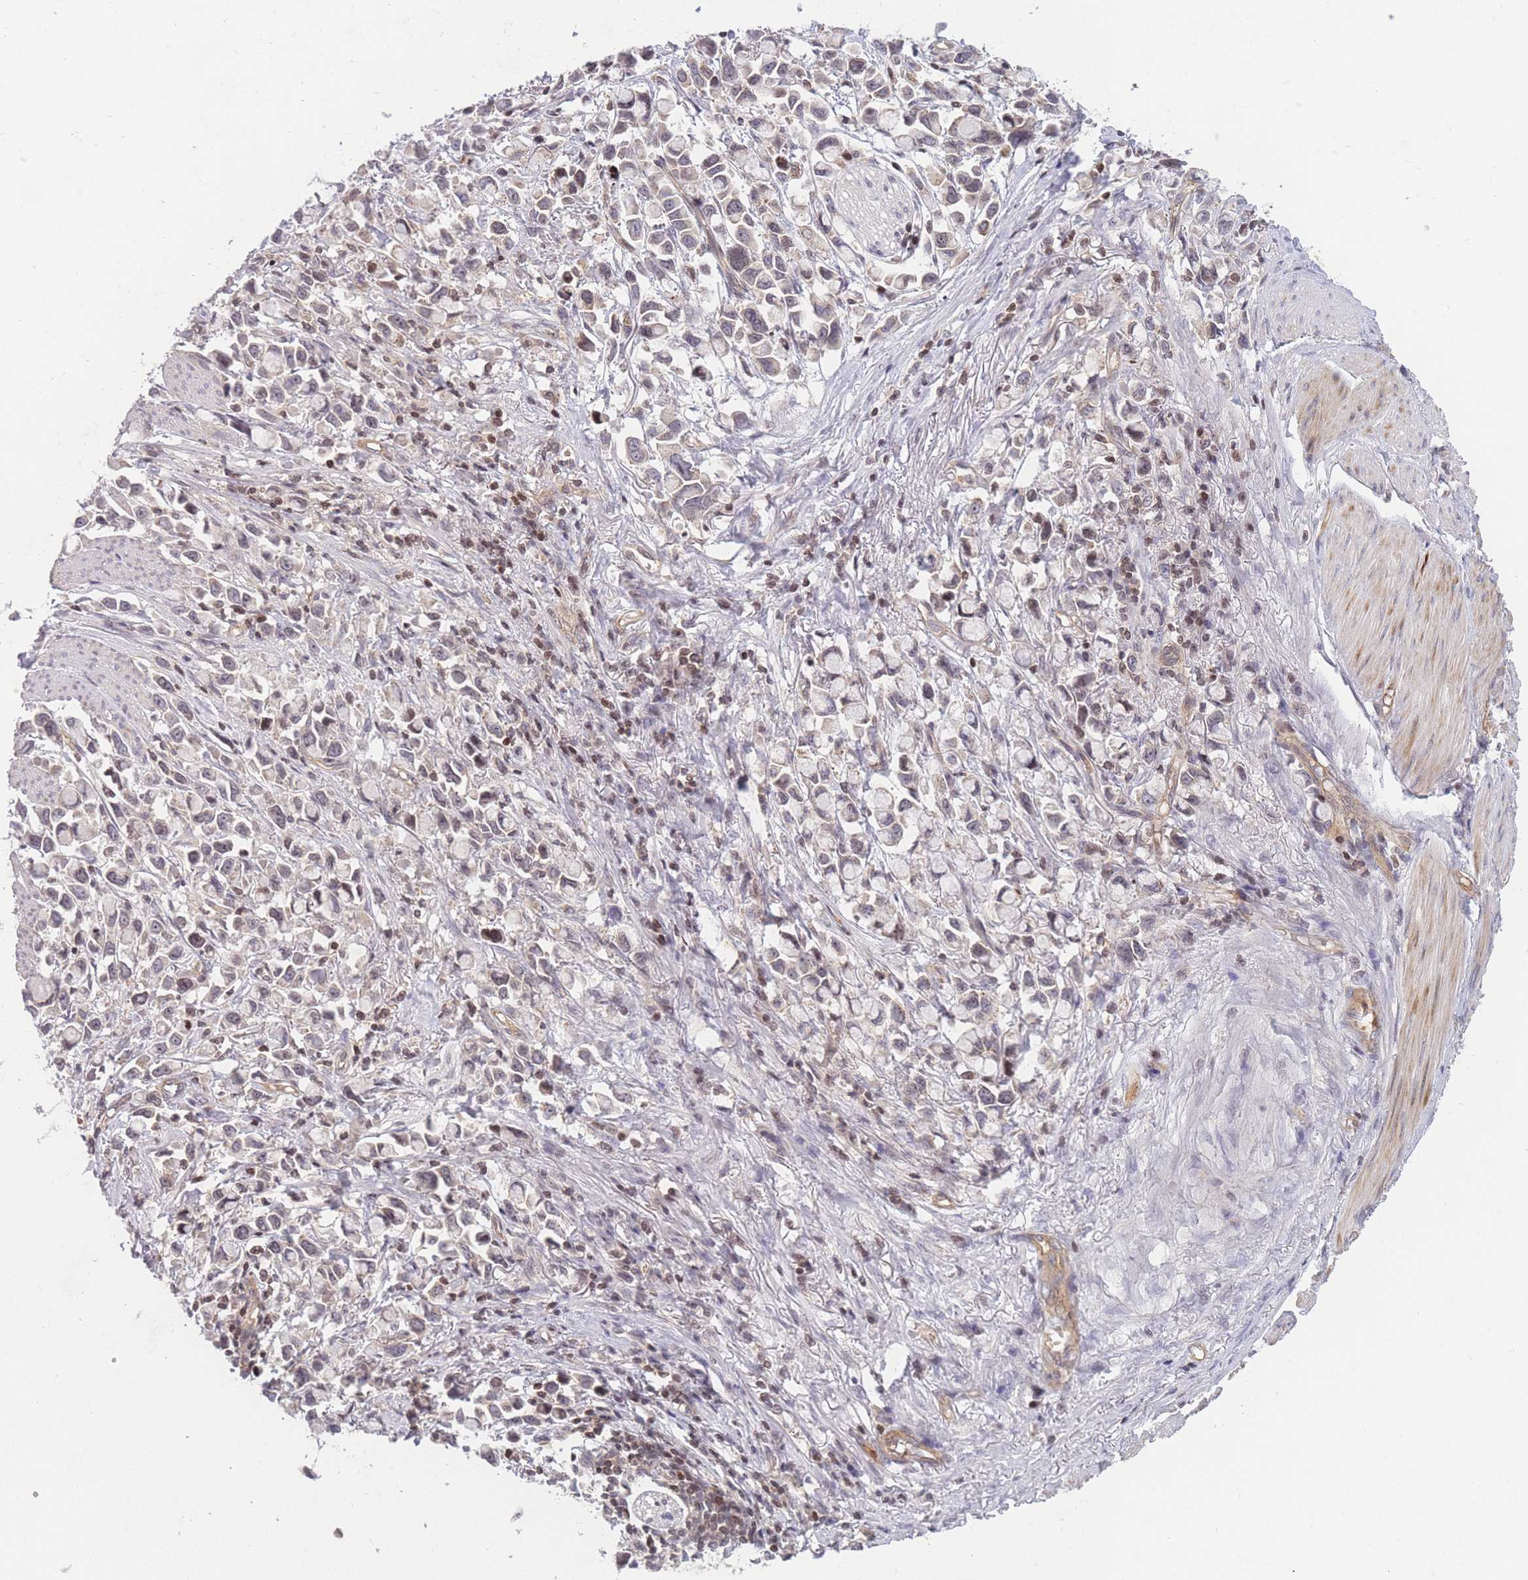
{"staining": {"intensity": "negative", "quantity": "none", "location": "none"}, "tissue": "stomach cancer", "cell_type": "Tumor cells", "image_type": "cancer", "snomed": [{"axis": "morphology", "description": "Adenocarcinoma, NOS"}, {"axis": "topography", "description": "Stomach"}], "caption": "An image of stomach adenocarcinoma stained for a protein exhibits no brown staining in tumor cells.", "gene": "SLC35F5", "patient": {"sex": "female", "age": 81}}